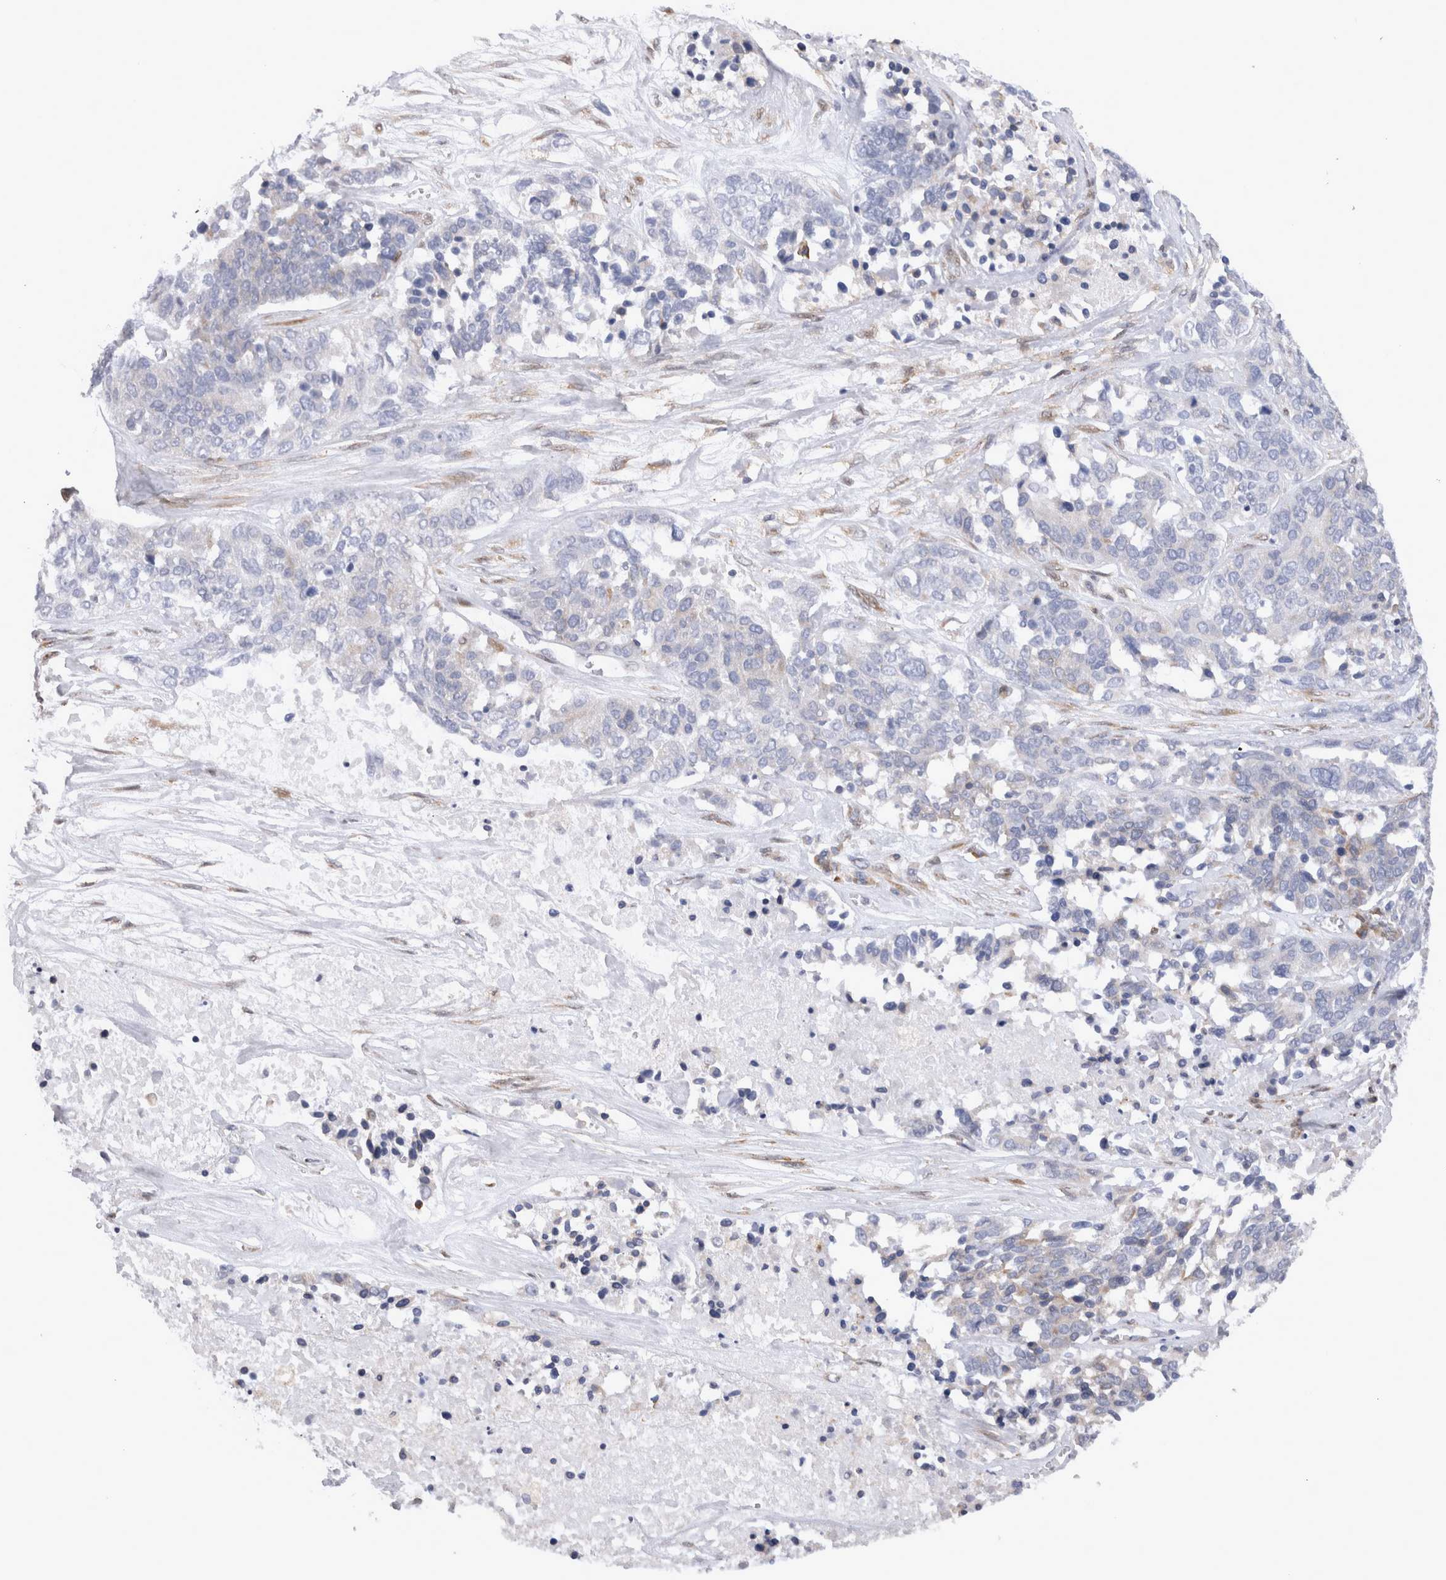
{"staining": {"intensity": "negative", "quantity": "none", "location": "none"}, "tissue": "ovarian cancer", "cell_type": "Tumor cells", "image_type": "cancer", "snomed": [{"axis": "morphology", "description": "Cystadenocarcinoma, serous, NOS"}, {"axis": "topography", "description": "Ovary"}], "caption": "Tumor cells are negative for brown protein staining in ovarian serous cystadenocarcinoma.", "gene": "VCPIP1", "patient": {"sex": "female", "age": 44}}